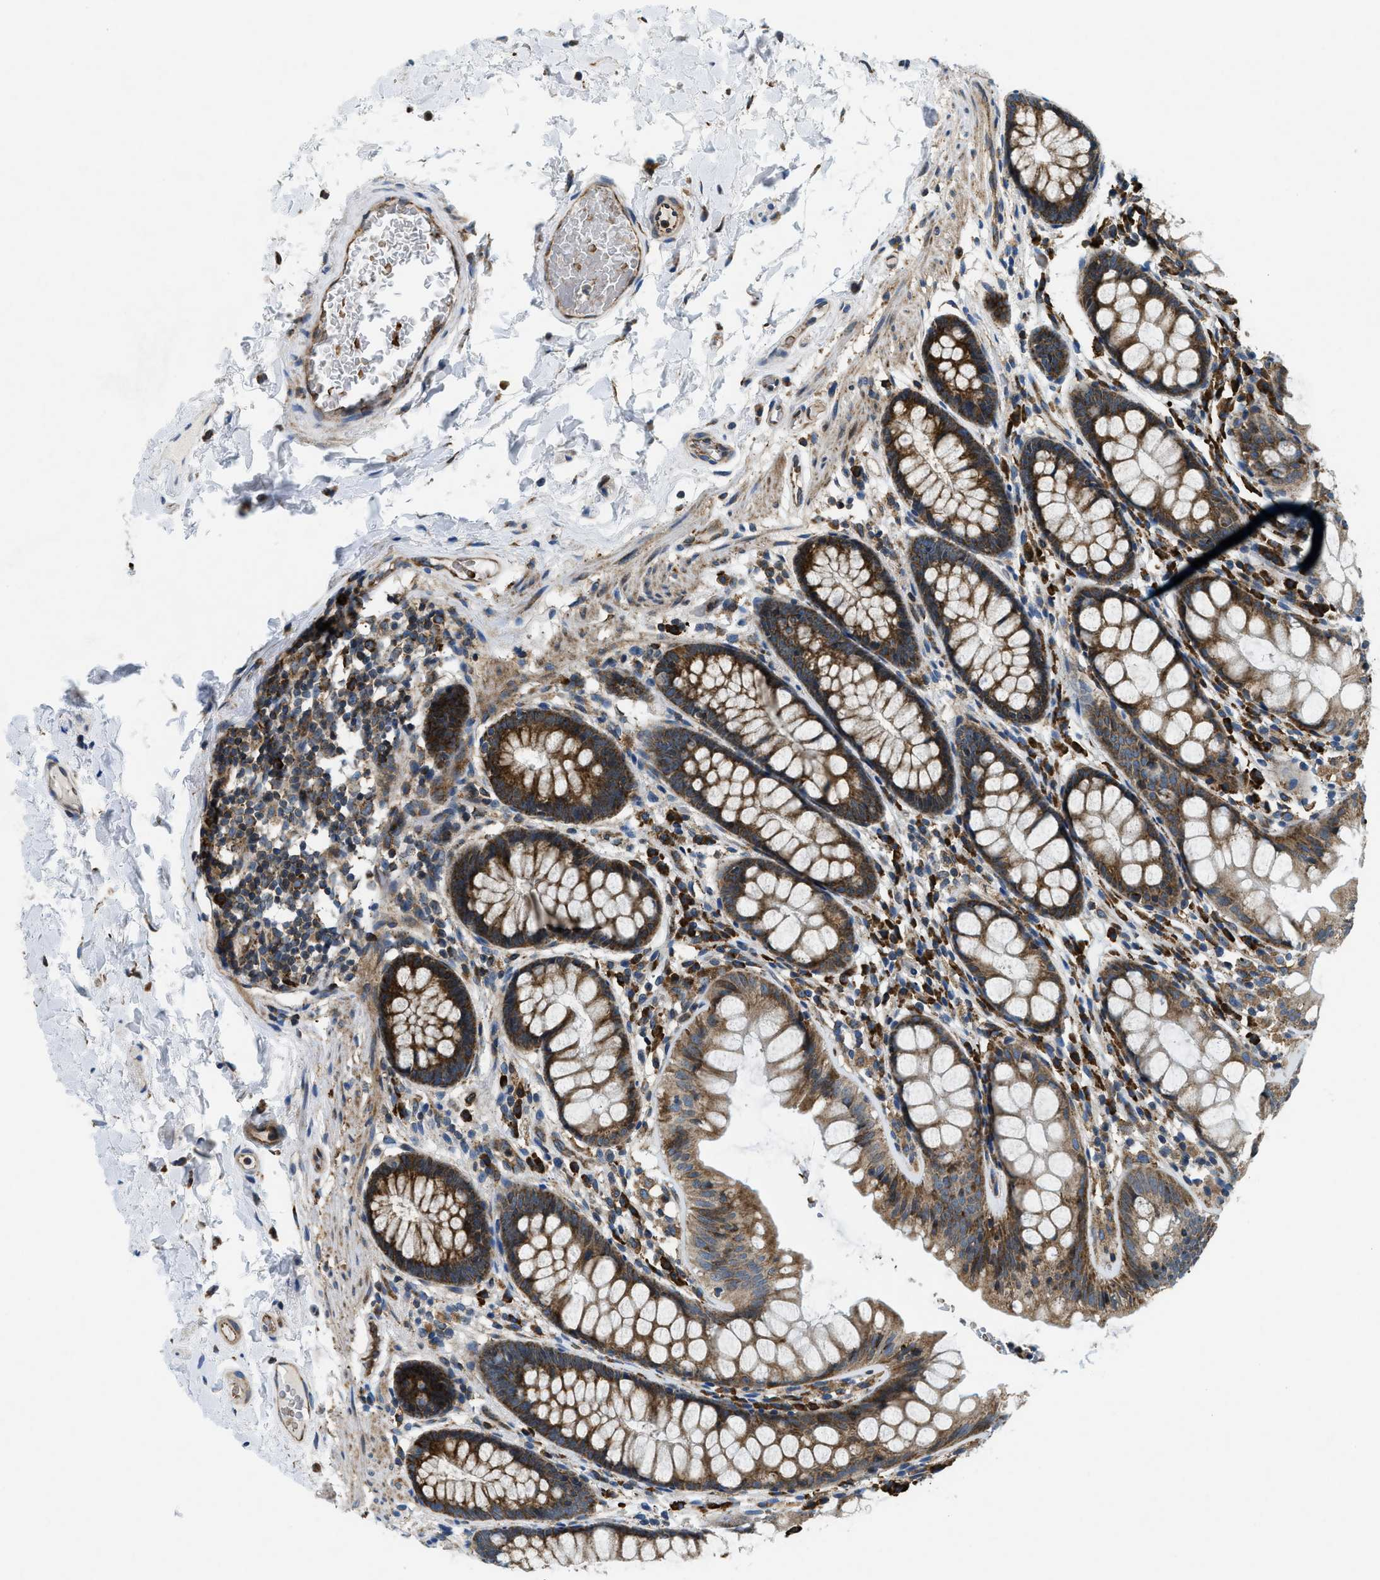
{"staining": {"intensity": "moderate", "quantity": ">75%", "location": "cytoplasmic/membranous"}, "tissue": "colon", "cell_type": "Endothelial cells", "image_type": "normal", "snomed": [{"axis": "morphology", "description": "Normal tissue, NOS"}, {"axis": "topography", "description": "Colon"}], "caption": "Protein expression analysis of unremarkable human colon reveals moderate cytoplasmic/membranous staining in about >75% of endothelial cells. The protein of interest is shown in brown color, while the nuclei are stained blue.", "gene": "CSPG4", "patient": {"sex": "female", "age": 56}}